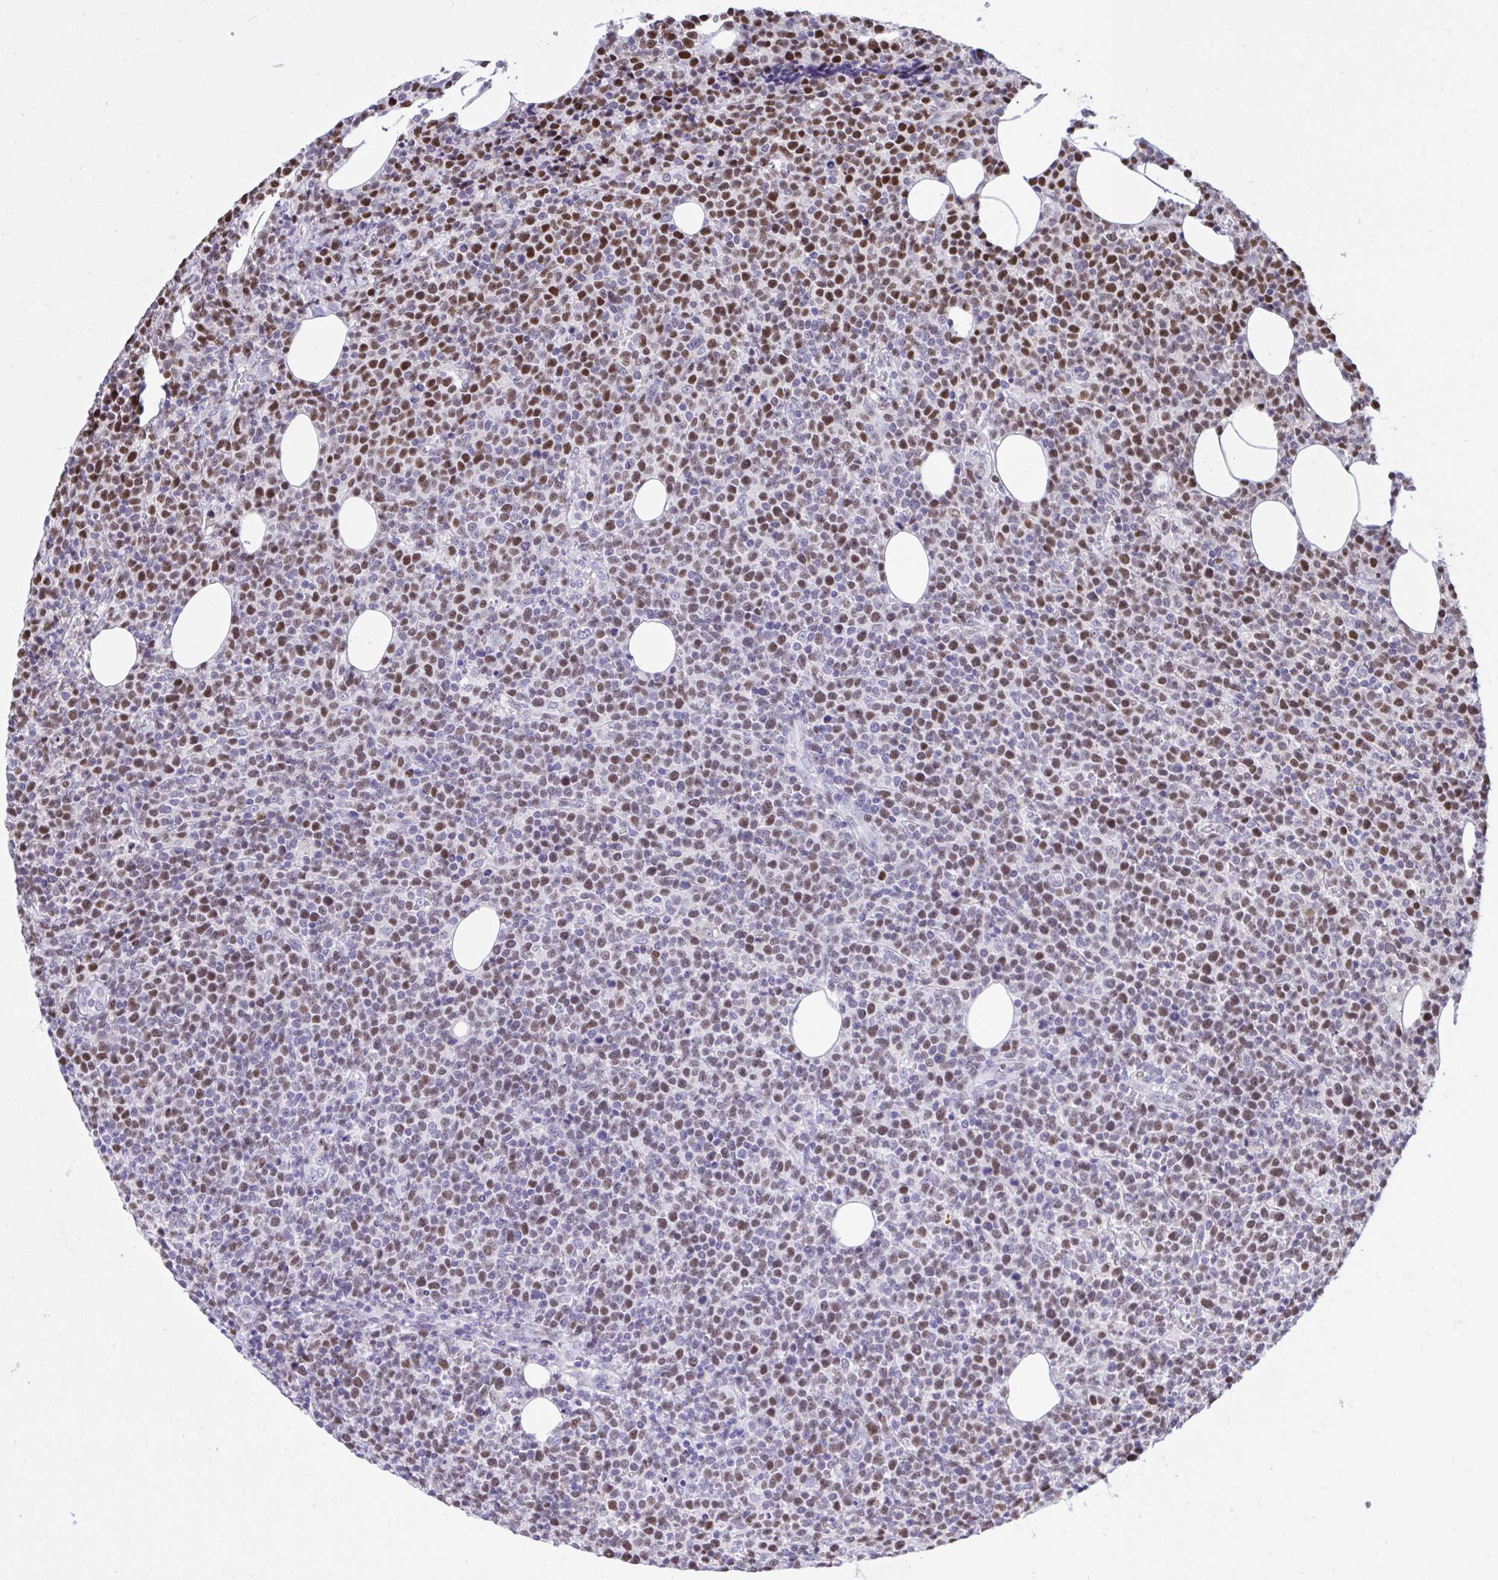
{"staining": {"intensity": "strong", "quantity": "25%-75%", "location": "nuclear"}, "tissue": "lymphoma", "cell_type": "Tumor cells", "image_type": "cancer", "snomed": [{"axis": "morphology", "description": "Malignant lymphoma, non-Hodgkin's type, High grade"}, {"axis": "topography", "description": "Lymph node"}], "caption": "Protein analysis of malignant lymphoma, non-Hodgkin's type (high-grade) tissue displays strong nuclear positivity in about 25%-75% of tumor cells. Nuclei are stained in blue.", "gene": "C1QL2", "patient": {"sex": "male", "age": 61}}